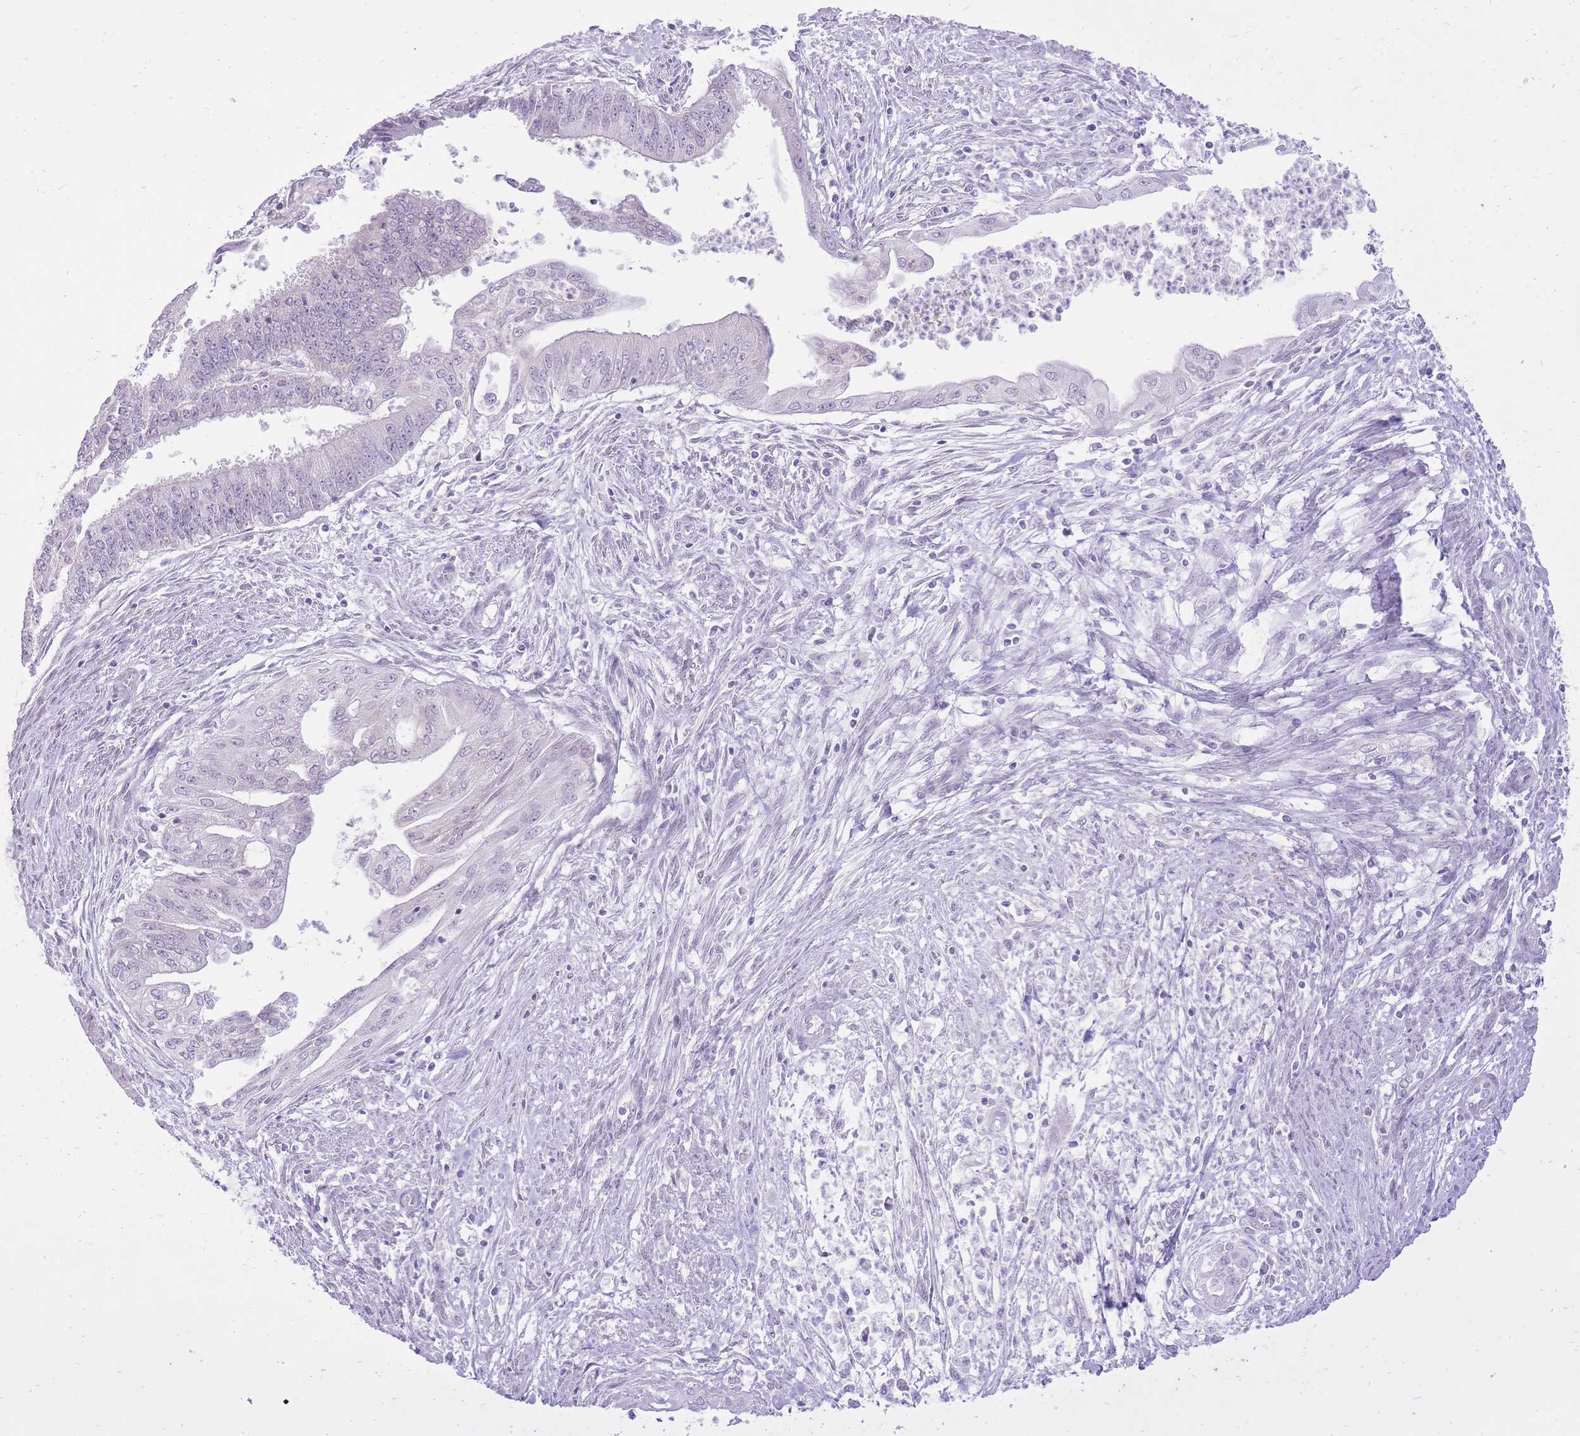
{"staining": {"intensity": "negative", "quantity": "none", "location": "none"}, "tissue": "endometrial cancer", "cell_type": "Tumor cells", "image_type": "cancer", "snomed": [{"axis": "morphology", "description": "Adenocarcinoma, NOS"}, {"axis": "topography", "description": "Endometrium"}], "caption": "Image shows no protein positivity in tumor cells of adenocarcinoma (endometrial) tissue.", "gene": "DENND2D", "patient": {"sex": "female", "age": 73}}